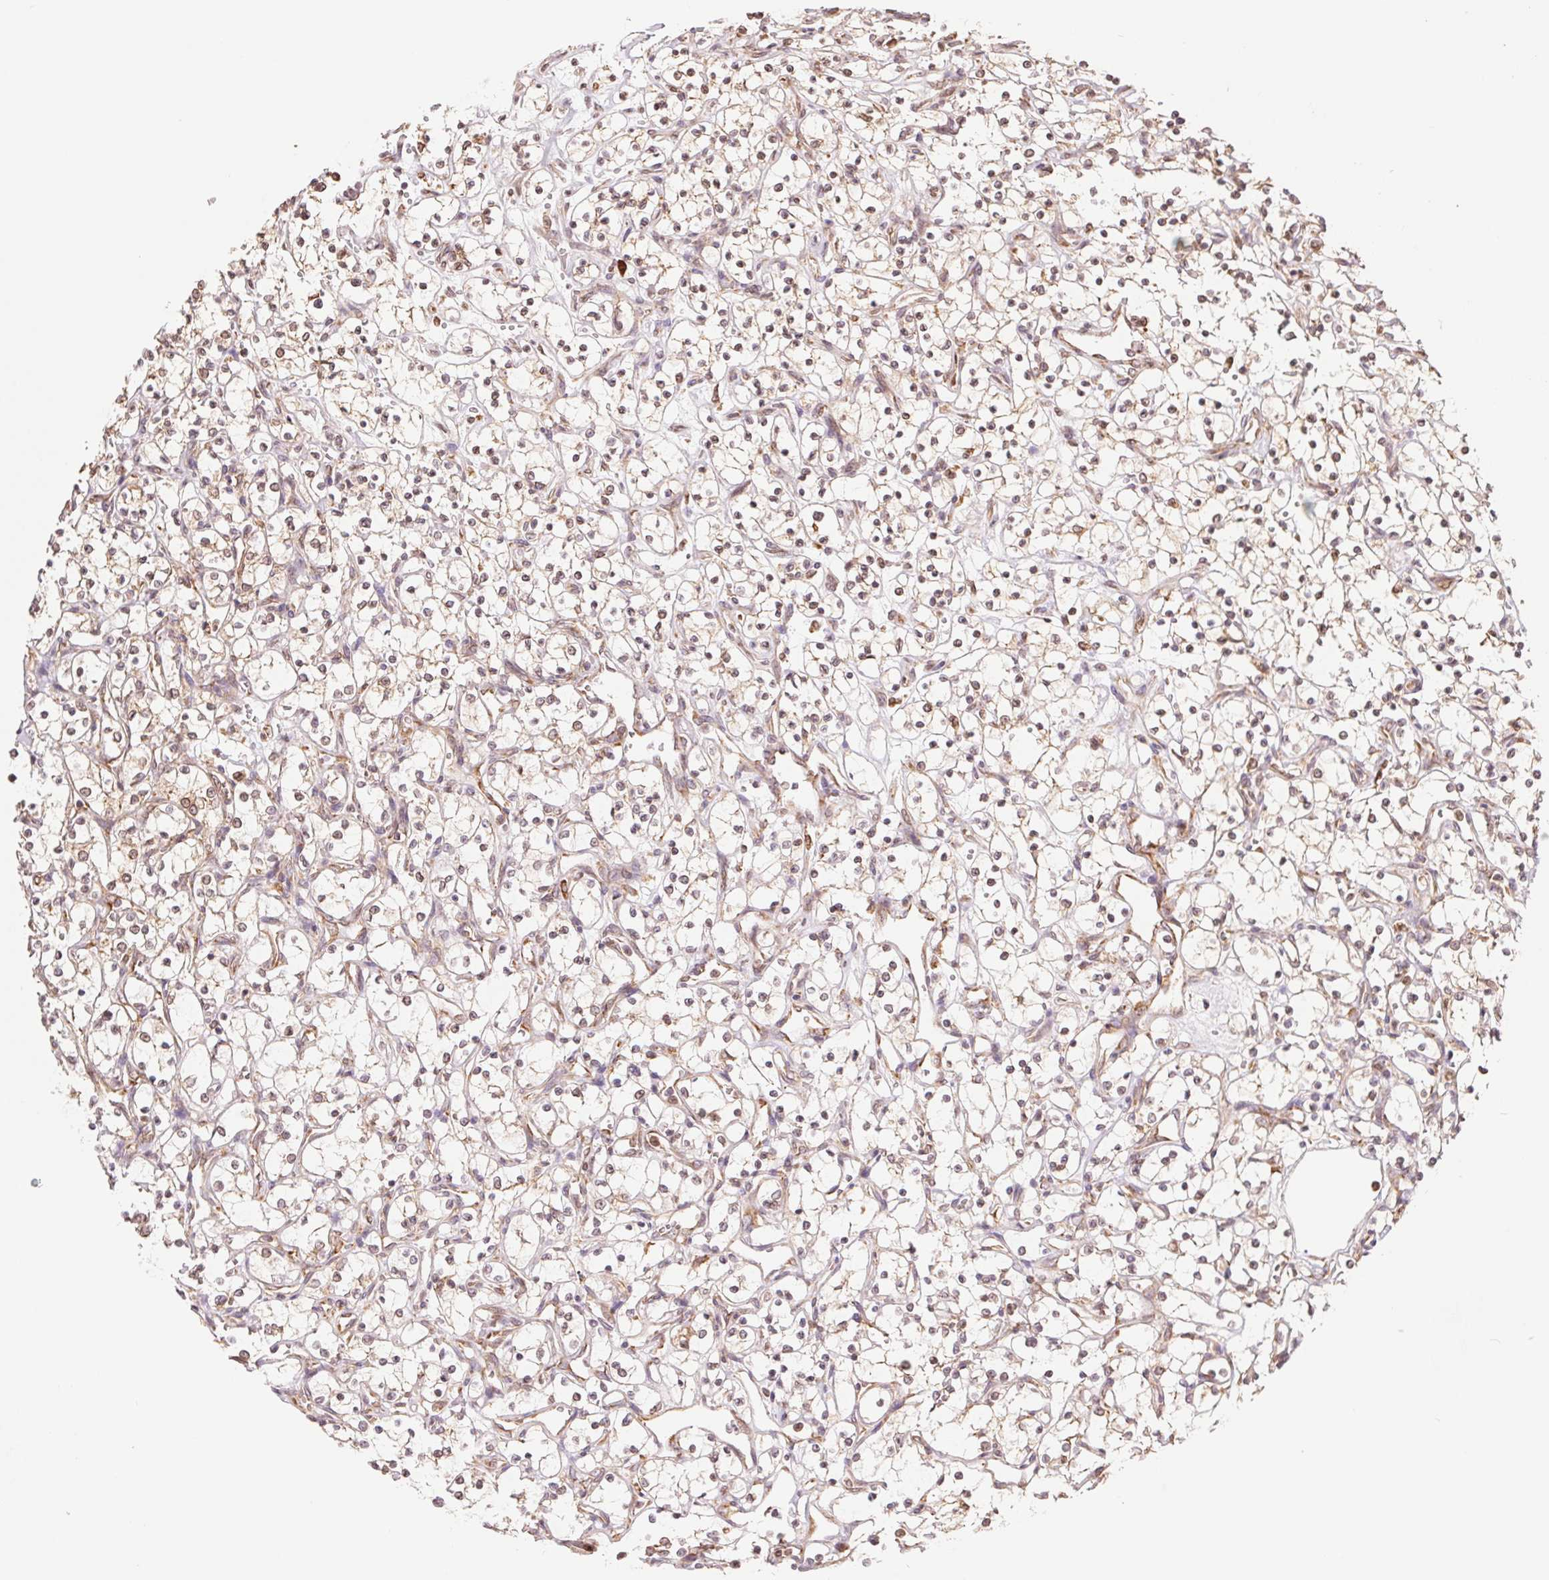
{"staining": {"intensity": "weak", "quantity": "25%-75%", "location": "cytoplasmic/membranous"}, "tissue": "renal cancer", "cell_type": "Tumor cells", "image_type": "cancer", "snomed": [{"axis": "morphology", "description": "Adenocarcinoma, NOS"}, {"axis": "topography", "description": "Kidney"}], "caption": "This histopathology image demonstrates IHC staining of human renal cancer, with low weak cytoplasmic/membranous expression in approximately 25%-75% of tumor cells.", "gene": "RPN1", "patient": {"sex": "female", "age": 69}}